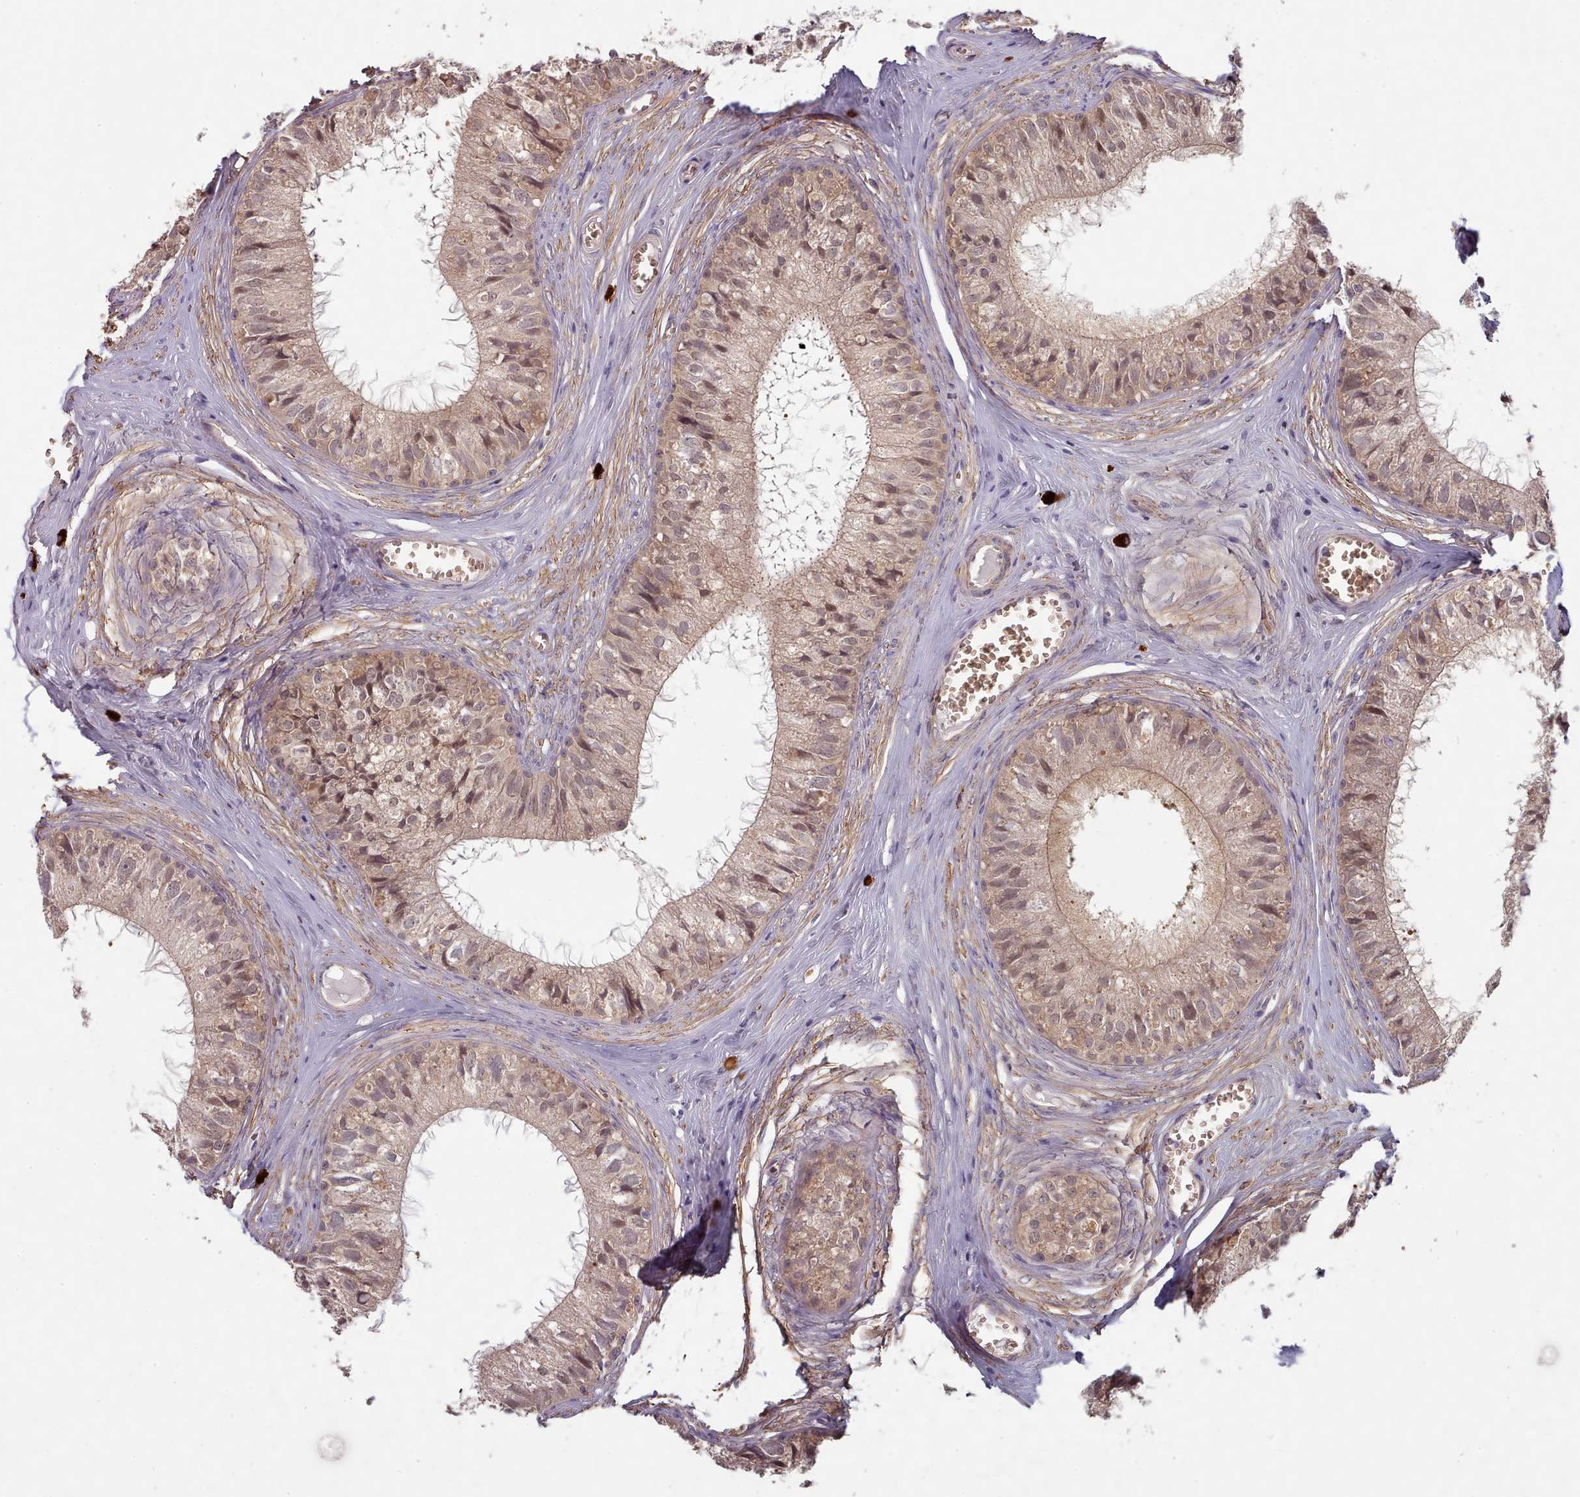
{"staining": {"intensity": "weak", "quantity": ">75%", "location": "cytoplasmic/membranous,nuclear"}, "tissue": "epididymis", "cell_type": "Glandular cells", "image_type": "normal", "snomed": [{"axis": "morphology", "description": "Normal tissue, NOS"}, {"axis": "topography", "description": "Epididymis"}], "caption": "Benign epididymis shows weak cytoplasmic/membranous,nuclear staining in about >75% of glandular cells, visualized by immunohistochemistry. (brown staining indicates protein expression, while blue staining denotes nuclei).", "gene": "CLNS1A", "patient": {"sex": "male", "age": 36}}